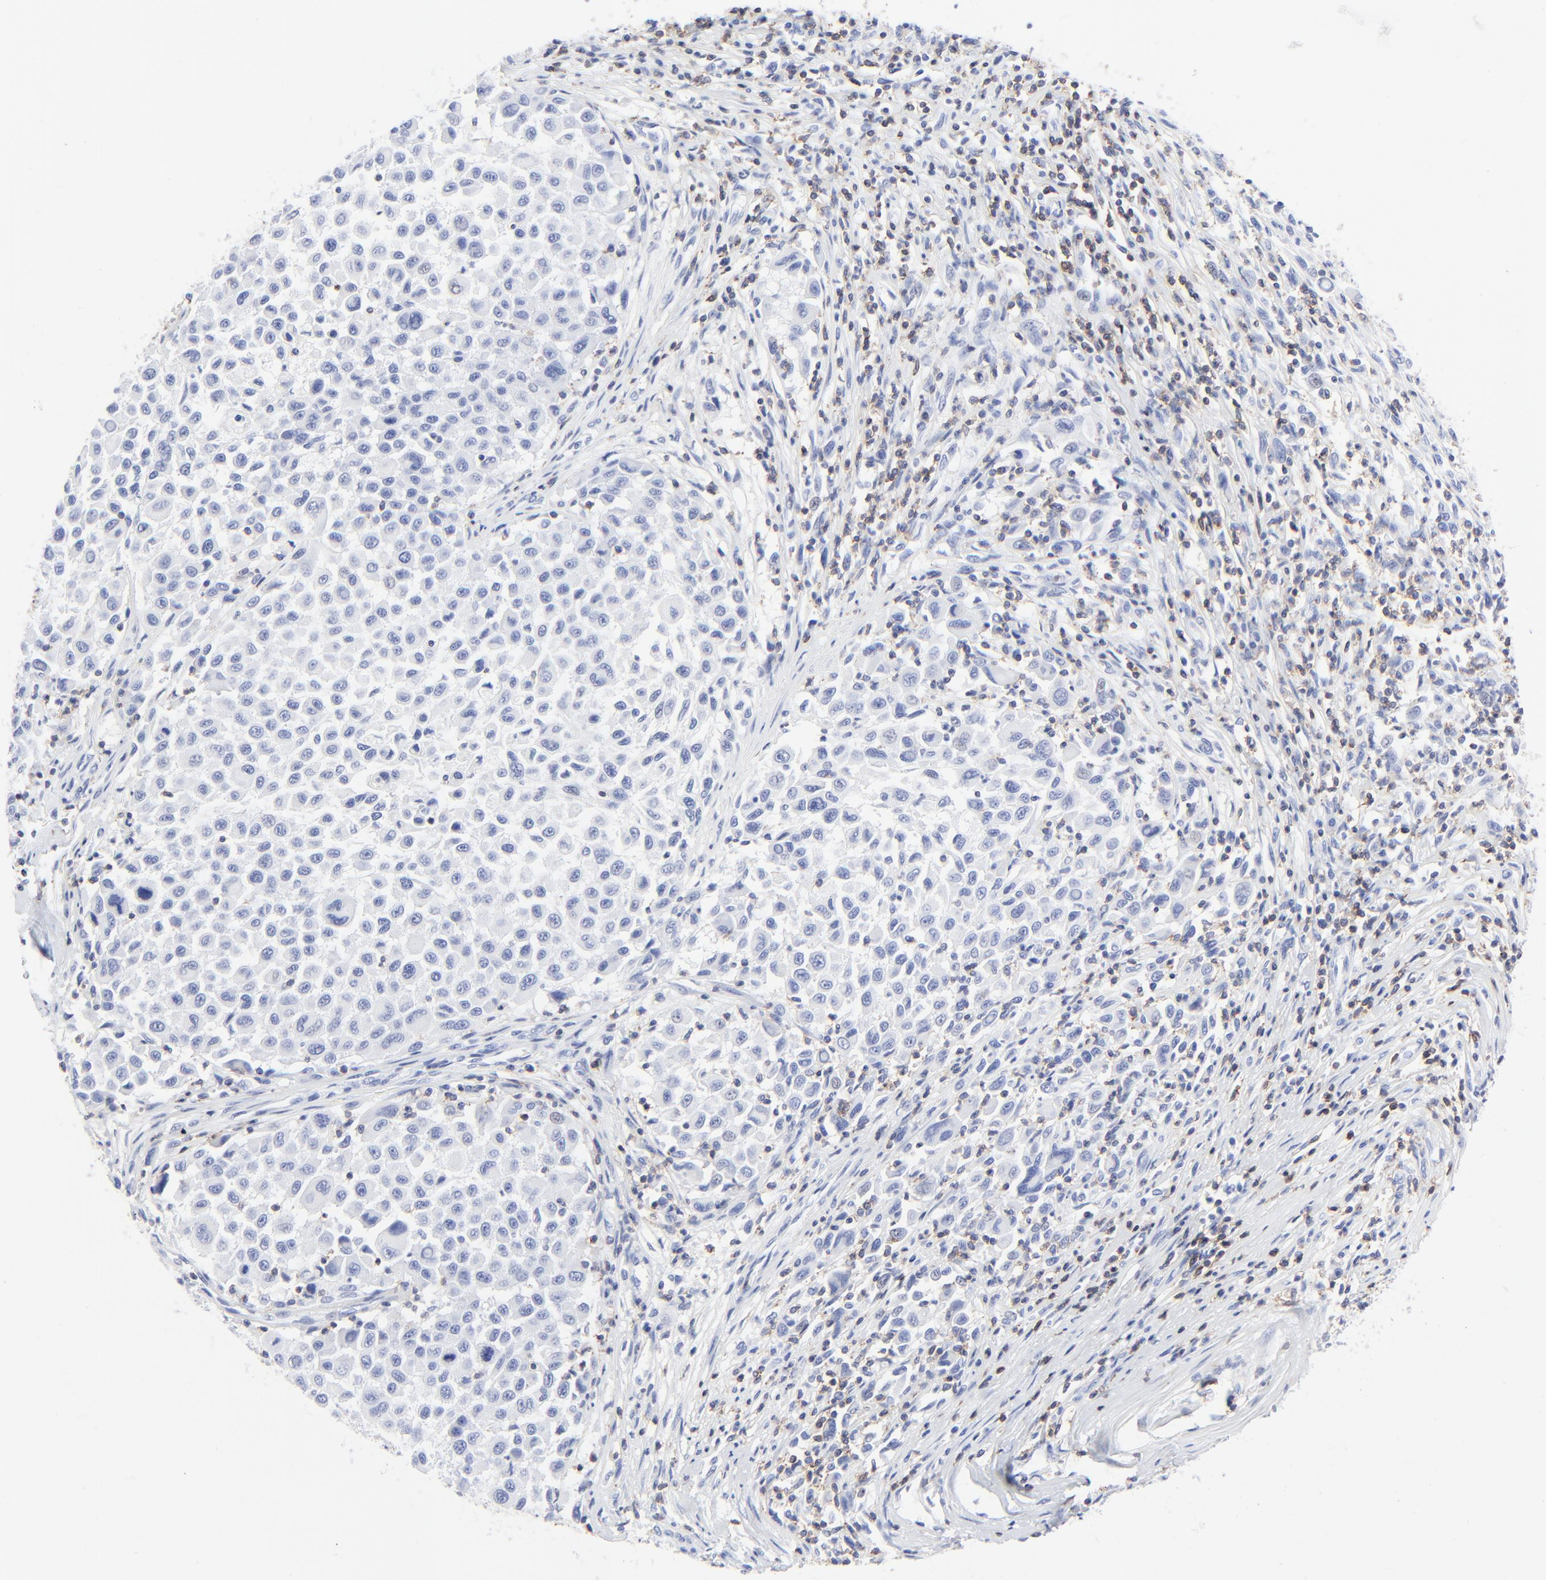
{"staining": {"intensity": "negative", "quantity": "none", "location": "none"}, "tissue": "melanoma", "cell_type": "Tumor cells", "image_type": "cancer", "snomed": [{"axis": "morphology", "description": "Malignant melanoma, Metastatic site"}, {"axis": "topography", "description": "Lymph node"}], "caption": "Tumor cells show no significant positivity in malignant melanoma (metastatic site).", "gene": "LCK", "patient": {"sex": "male", "age": 61}}